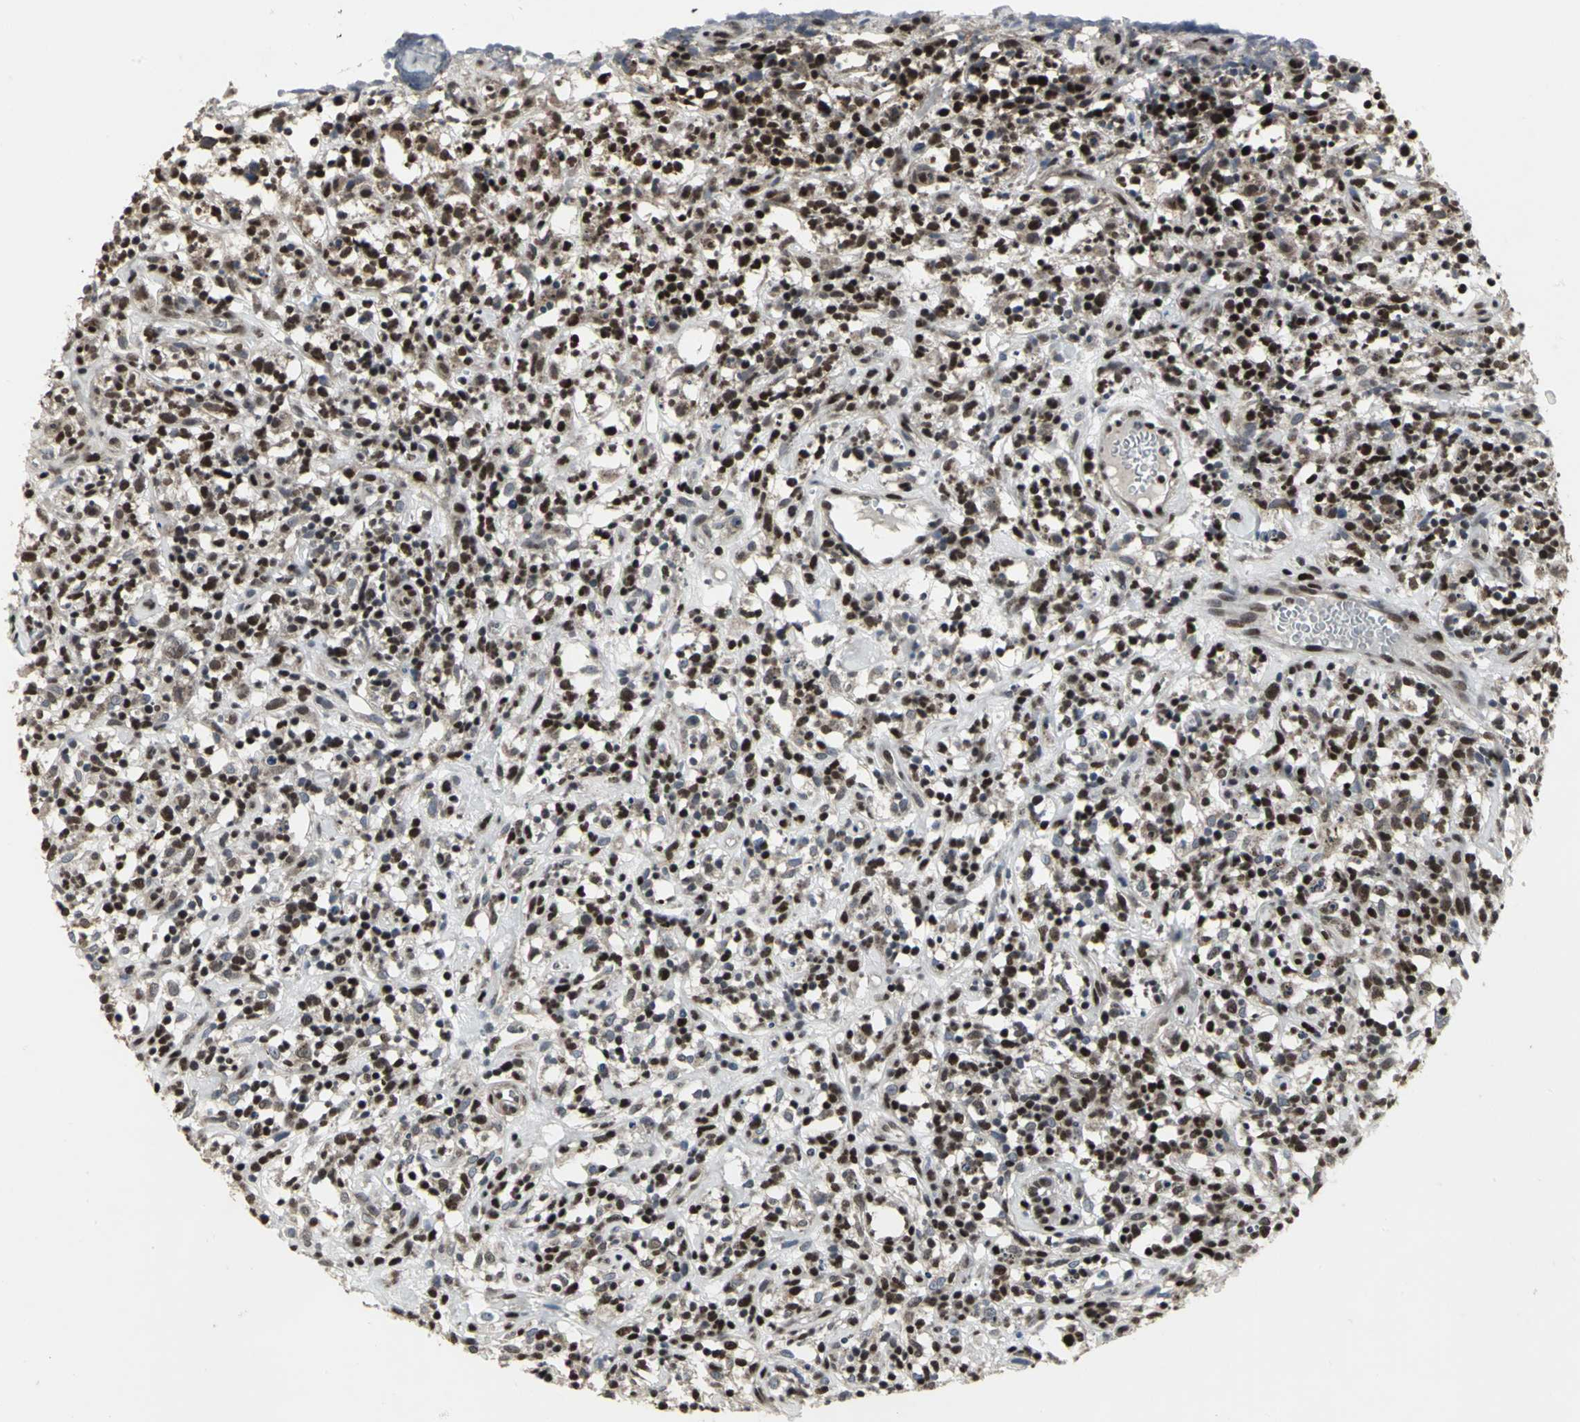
{"staining": {"intensity": "strong", "quantity": ">75%", "location": "nuclear"}, "tissue": "lymphoma", "cell_type": "Tumor cells", "image_type": "cancer", "snomed": [{"axis": "morphology", "description": "Malignant lymphoma, non-Hodgkin's type, High grade"}, {"axis": "topography", "description": "Lymph node"}], "caption": "This histopathology image shows immunohistochemistry staining of lymphoma, with high strong nuclear positivity in approximately >75% of tumor cells.", "gene": "SRF", "patient": {"sex": "female", "age": 73}}